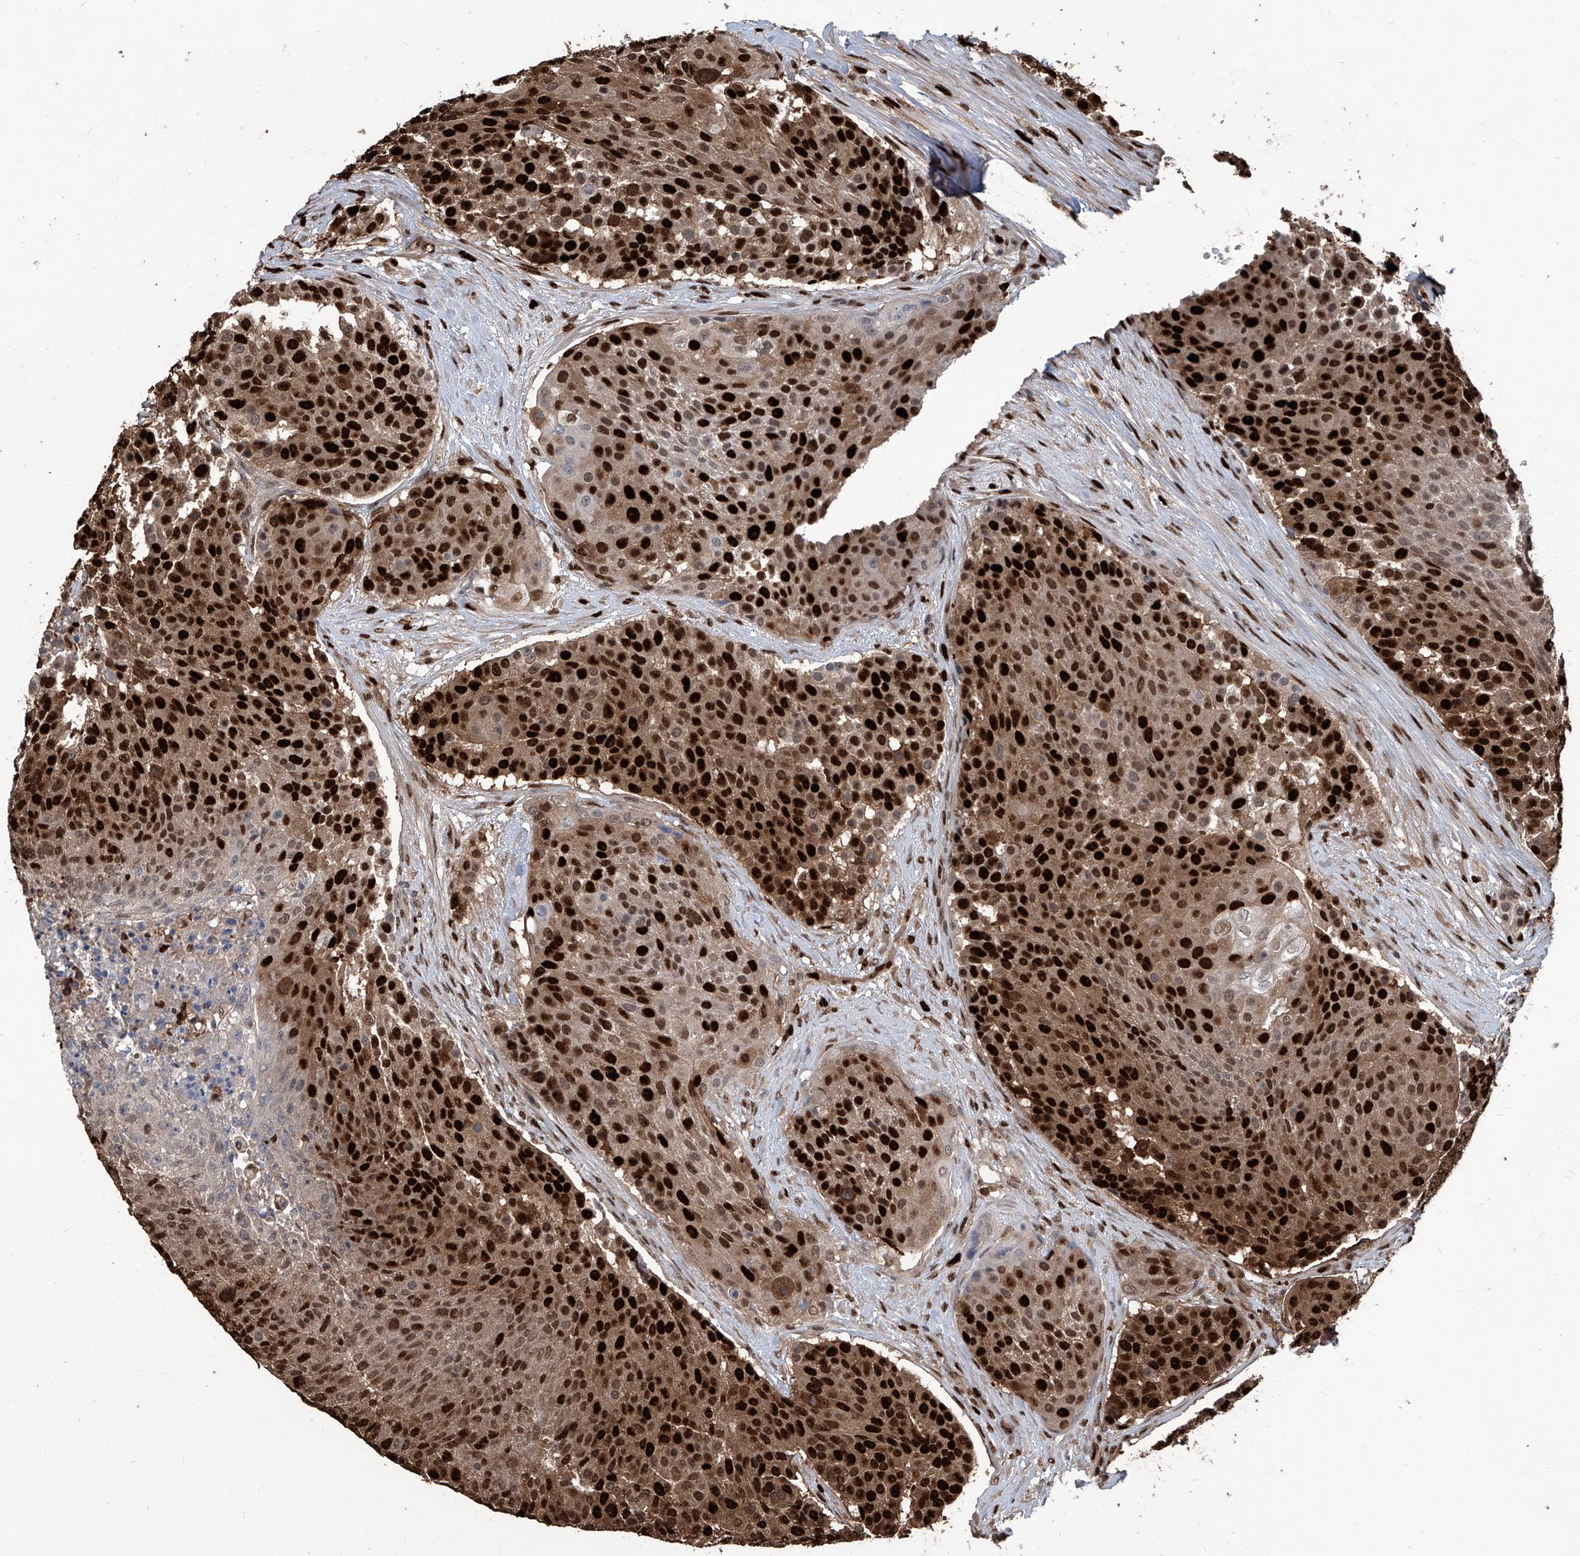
{"staining": {"intensity": "strong", "quantity": ">75%", "location": "cytoplasmic/membranous,nuclear"}, "tissue": "urothelial cancer", "cell_type": "Tumor cells", "image_type": "cancer", "snomed": [{"axis": "morphology", "description": "Urothelial carcinoma, High grade"}, {"axis": "topography", "description": "Urinary bladder"}], "caption": "Tumor cells exhibit high levels of strong cytoplasmic/membranous and nuclear positivity in about >75% of cells in human high-grade urothelial carcinoma.", "gene": "PCNA", "patient": {"sex": "female", "age": 63}}